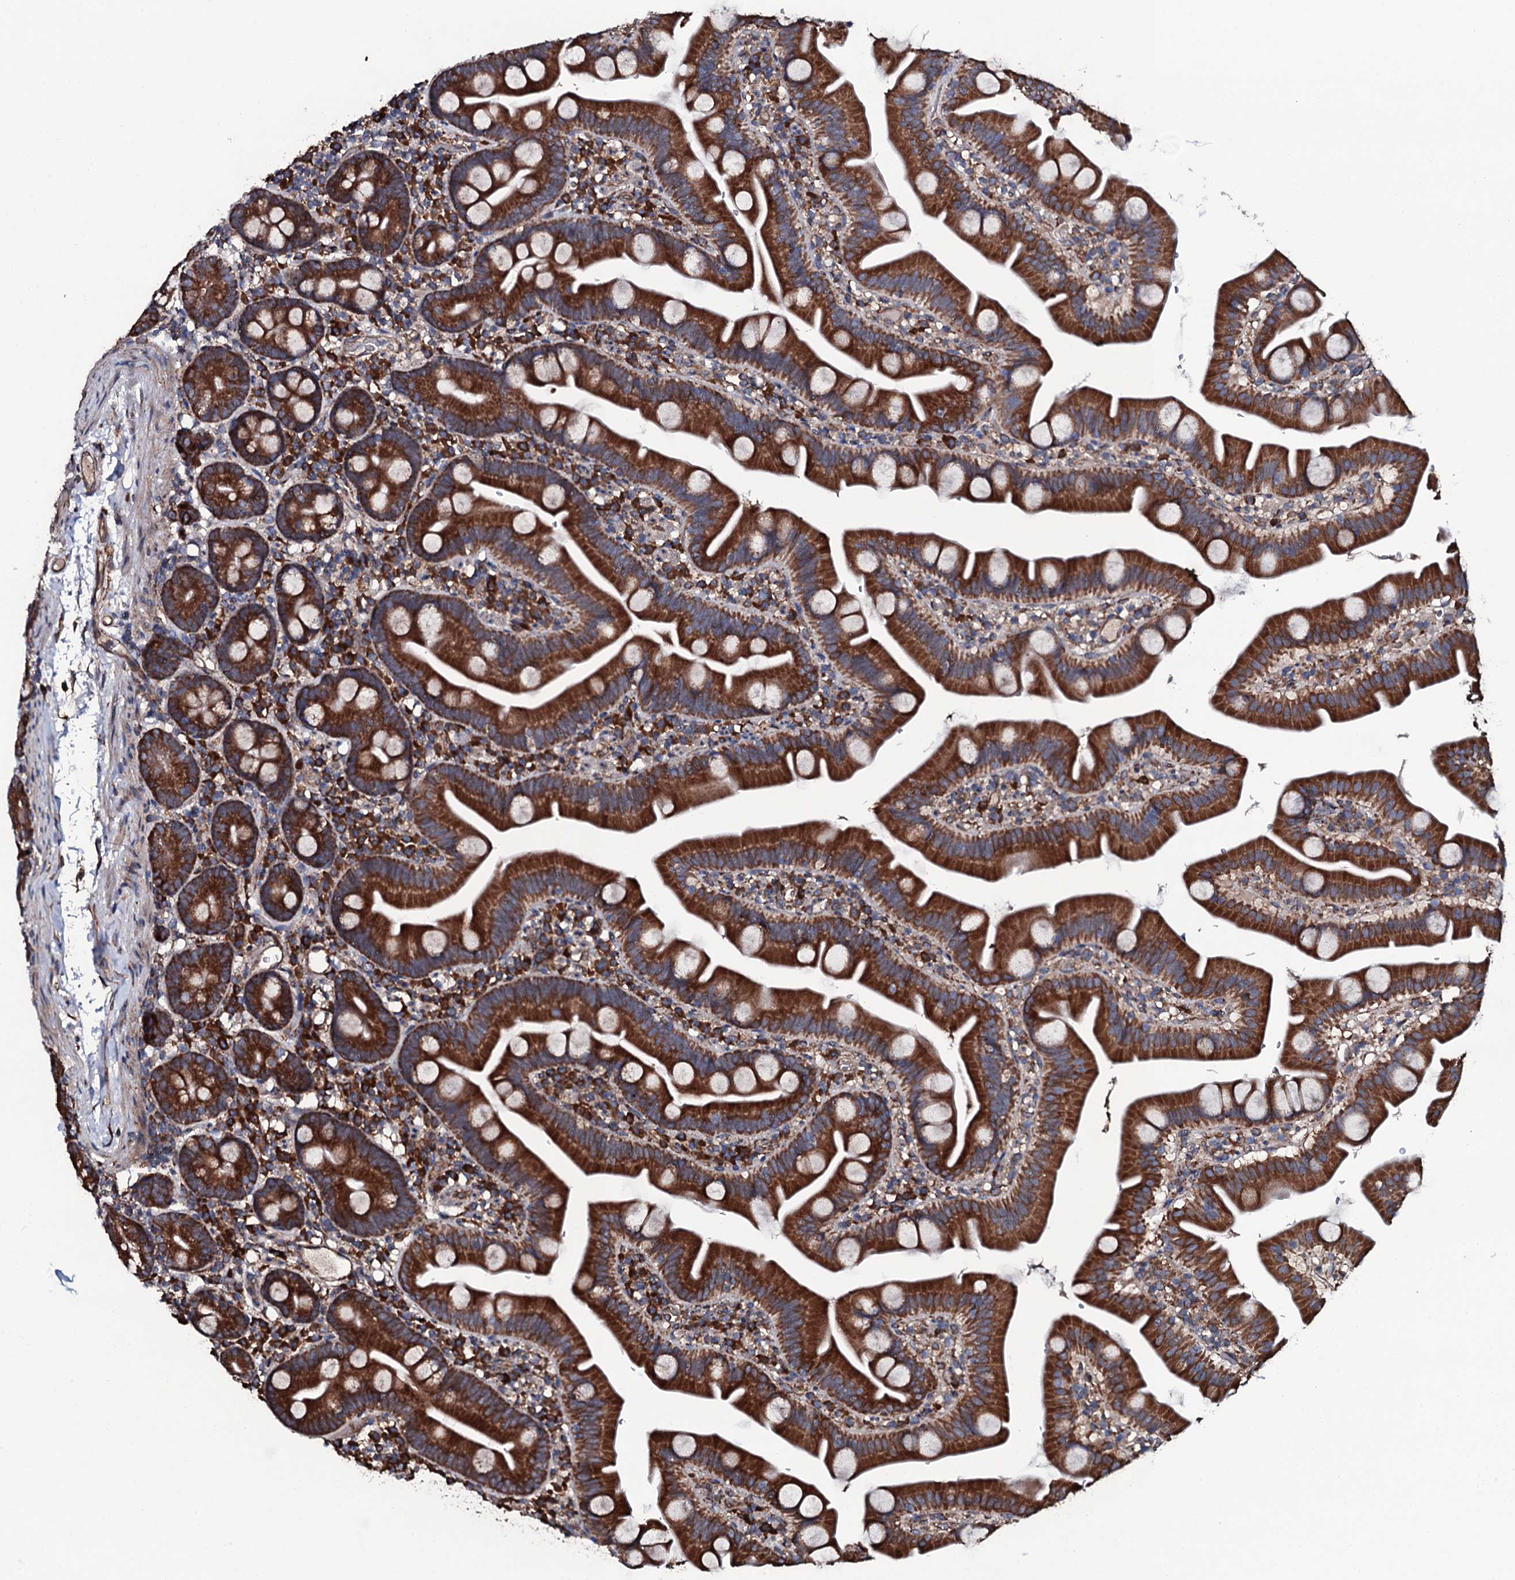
{"staining": {"intensity": "strong", "quantity": ">75%", "location": "cytoplasmic/membranous"}, "tissue": "small intestine", "cell_type": "Glandular cells", "image_type": "normal", "snomed": [{"axis": "morphology", "description": "Normal tissue, NOS"}, {"axis": "topography", "description": "Small intestine"}], "caption": "Immunohistochemical staining of normal human small intestine demonstrates >75% levels of strong cytoplasmic/membranous protein expression in about >75% of glandular cells.", "gene": "RAB12", "patient": {"sex": "female", "age": 68}}